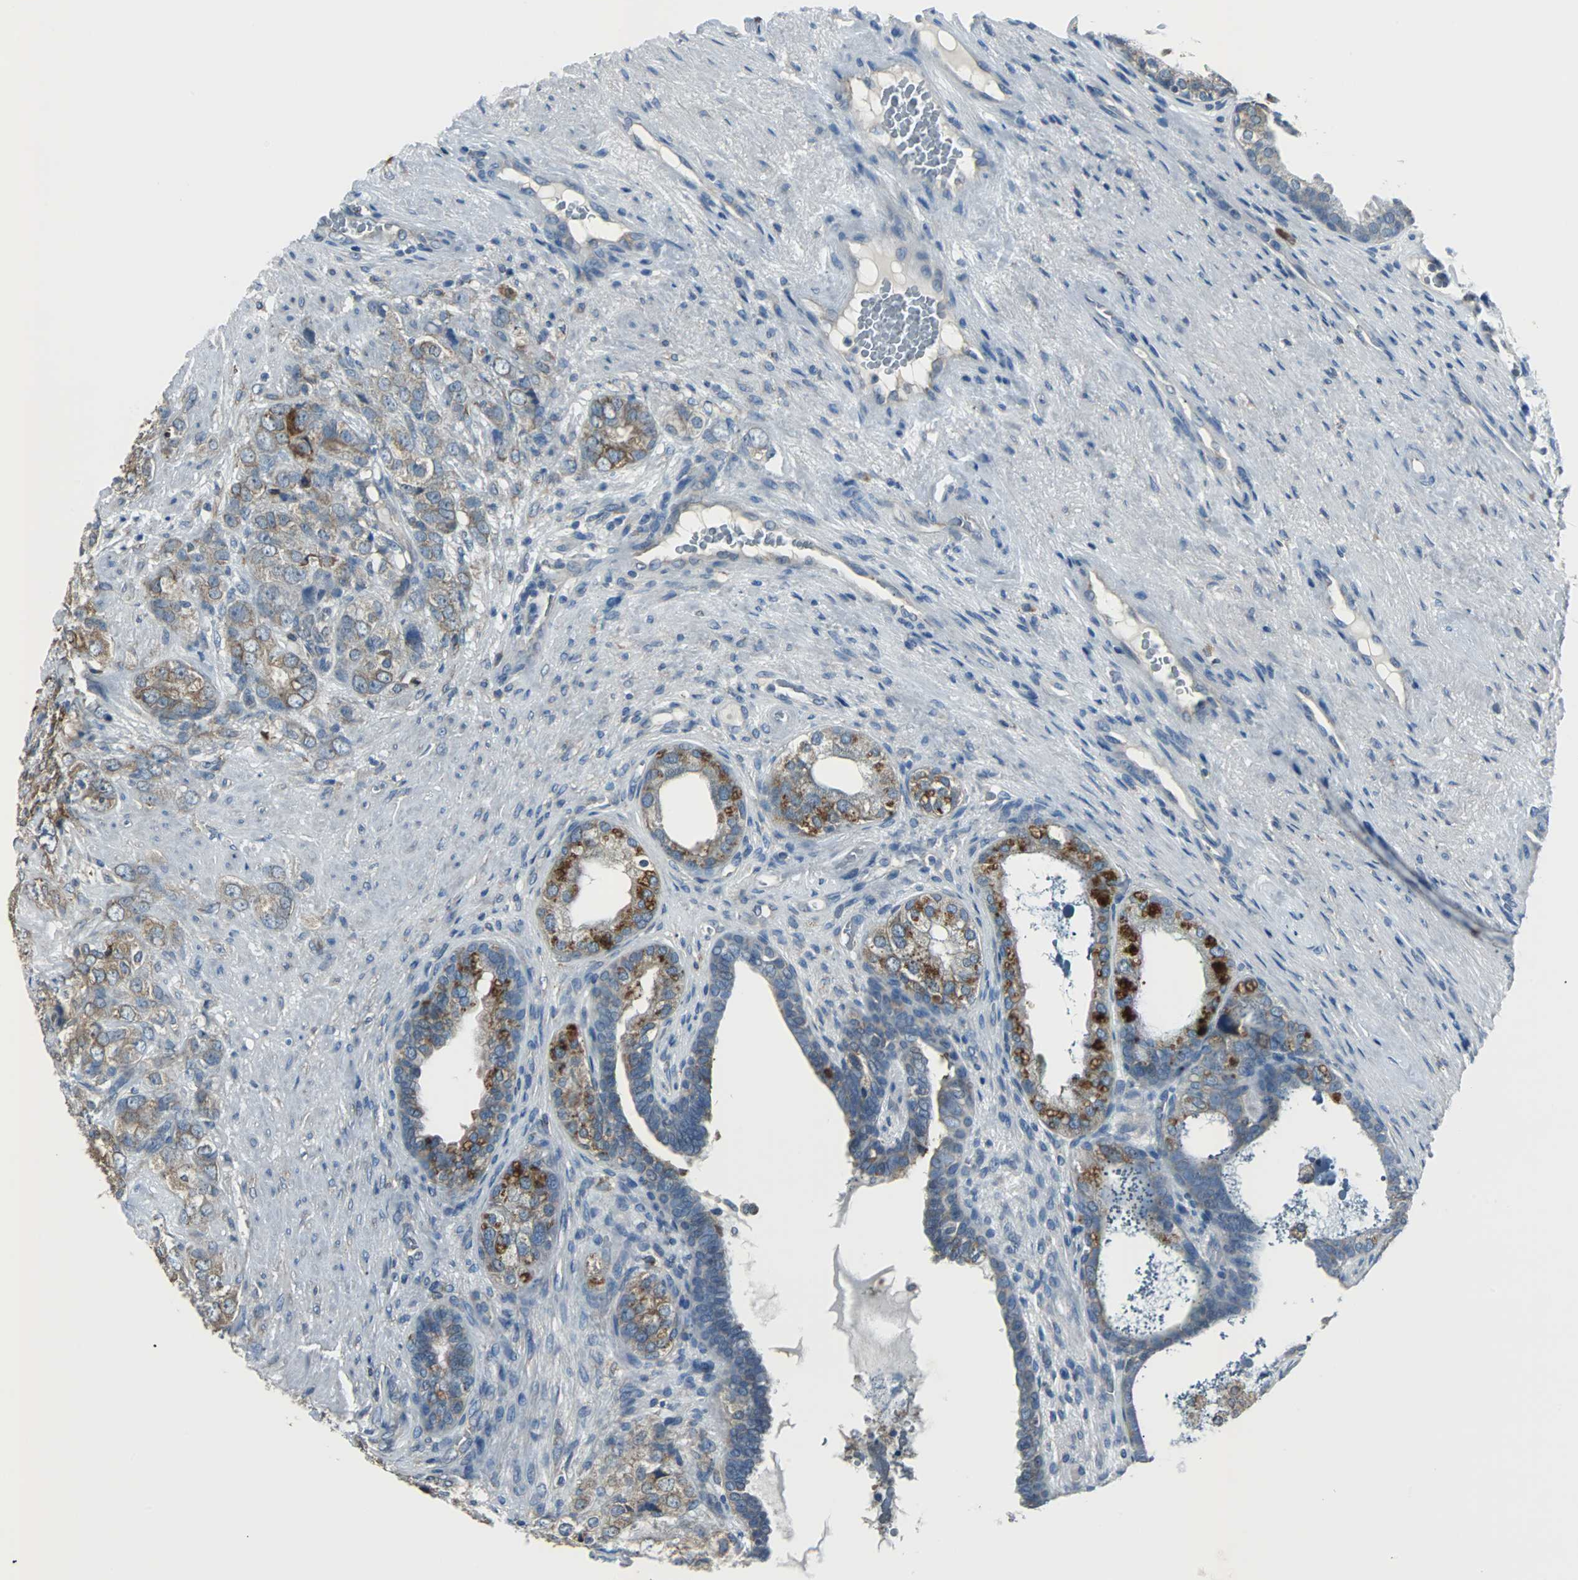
{"staining": {"intensity": "strong", "quantity": "25%-75%", "location": "cytoplasmic/membranous"}, "tissue": "prostate cancer", "cell_type": "Tumor cells", "image_type": "cancer", "snomed": [{"axis": "morphology", "description": "Adenocarcinoma, High grade"}, {"axis": "topography", "description": "Prostate"}], "caption": "Strong cytoplasmic/membranous expression is present in about 25%-75% of tumor cells in prostate cancer.", "gene": "PDIA4", "patient": {"sex": "male", "age": 68}}